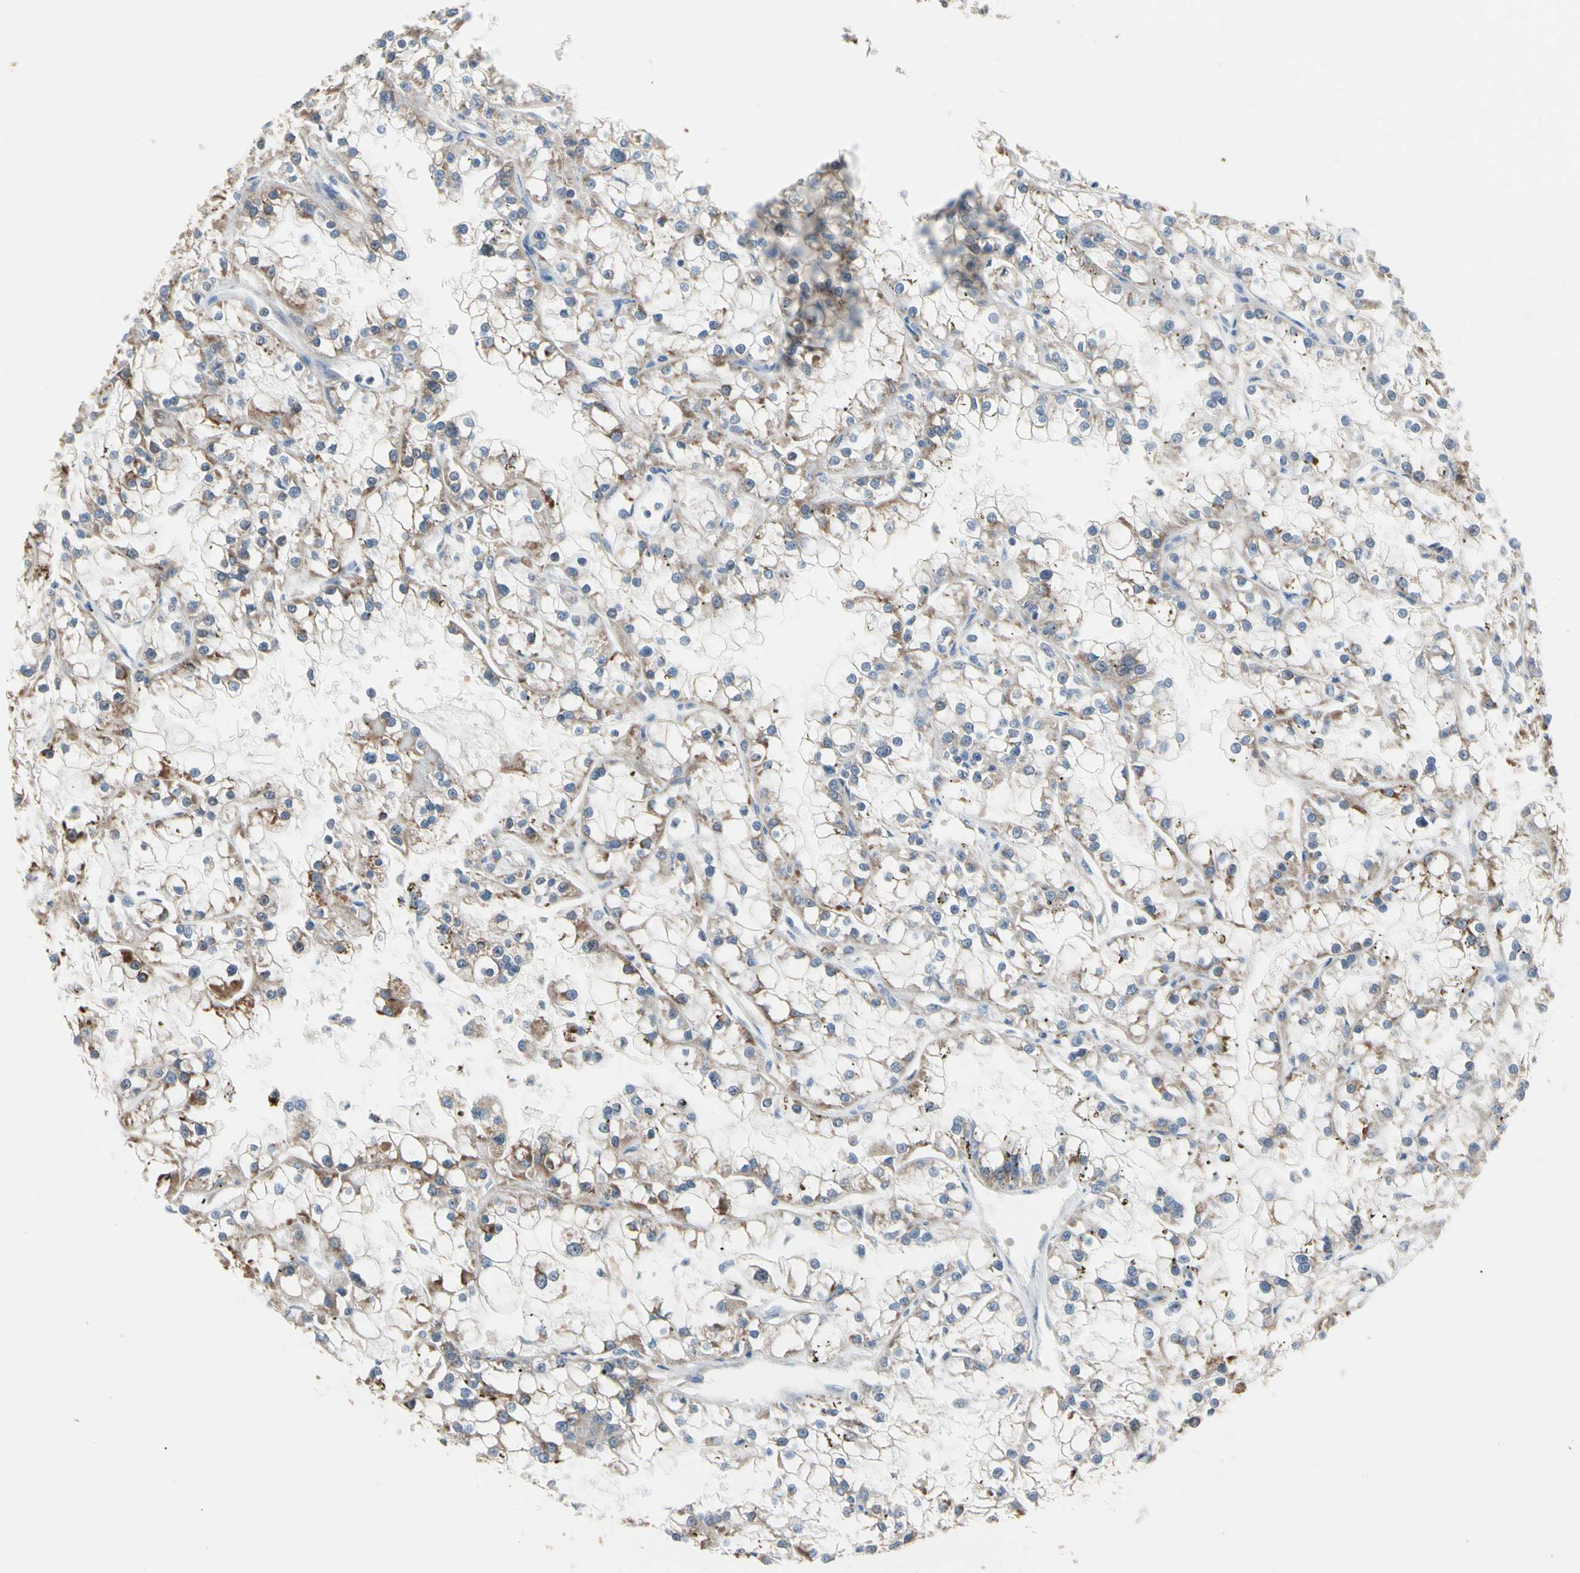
{"staining": {"intensity": "strong", "quantity": ">75%", "location": "cytoplasmic/membranous"}, "tissue": "renal cancer", "cell_type": "Tumor cells", "image_type": "cancer", "snomed": [{"axis": "morphology", "description": "Adenocarcinoma, NOS"}, {"axis": "topography", "description": "Kidney"}], "caption": "Renal cancer (adenocarcinoma) stained with DAB (3,3'-diaminobenzidine) immunohistochemistry (IHC) reveals high levels of strong cytoplasmic/membranous expression in approximately >75% of tumor cells.", "gene": "MTHFS", "patient": {"sex": "female", "age": 52}}